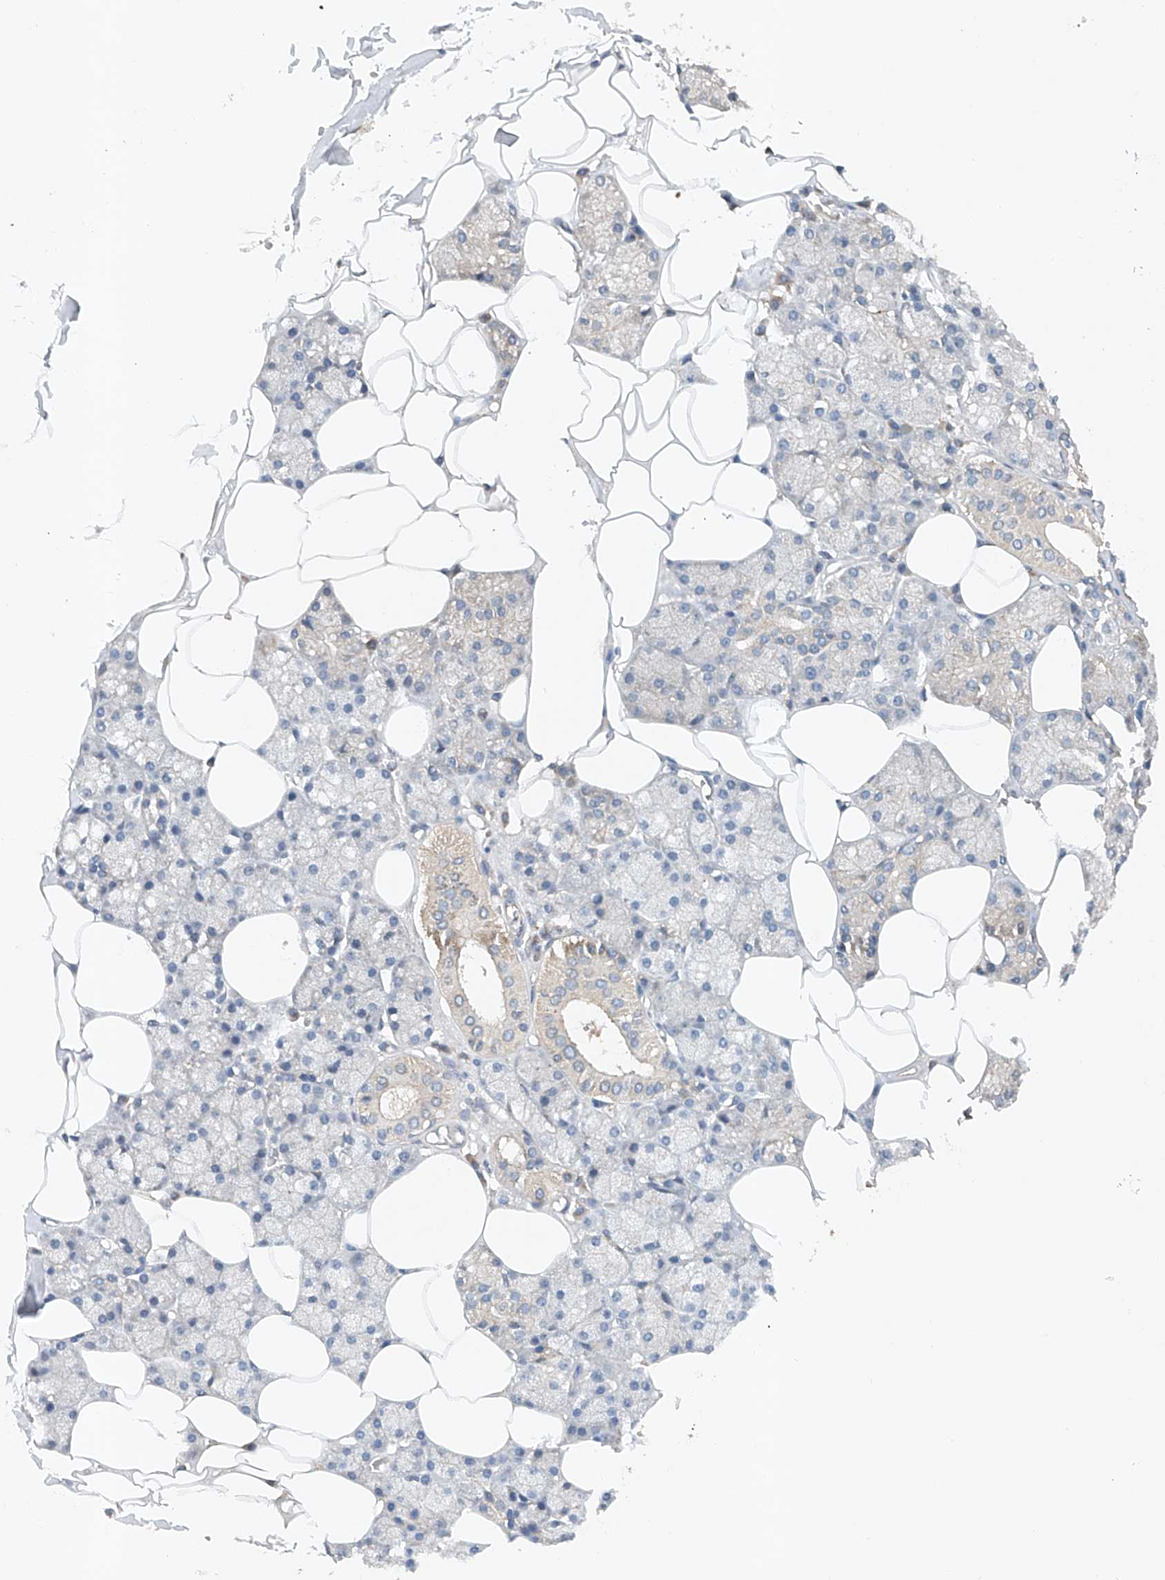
{"staining": {"intensity": "moderate", "quantity": "<25%", "location": "cytoplasmic/membranous"}, "tissue": "salivary gland", "cell_type": "Glandular cells", "image_type": "normal", "snomed": [{"axis": "morphology", "description": "Normal tissue, NOS"}, {"axis": "topography", "description": "Salivary gland"}], "caption": "Moderate cytoplasmic/membranous staining for a protein is identified in approximately <25% of glandular cells of normal salivary gland using immunohistochemistry.", "gene": "CEP85L", "patient": {"sex": "male", "age": 62}}